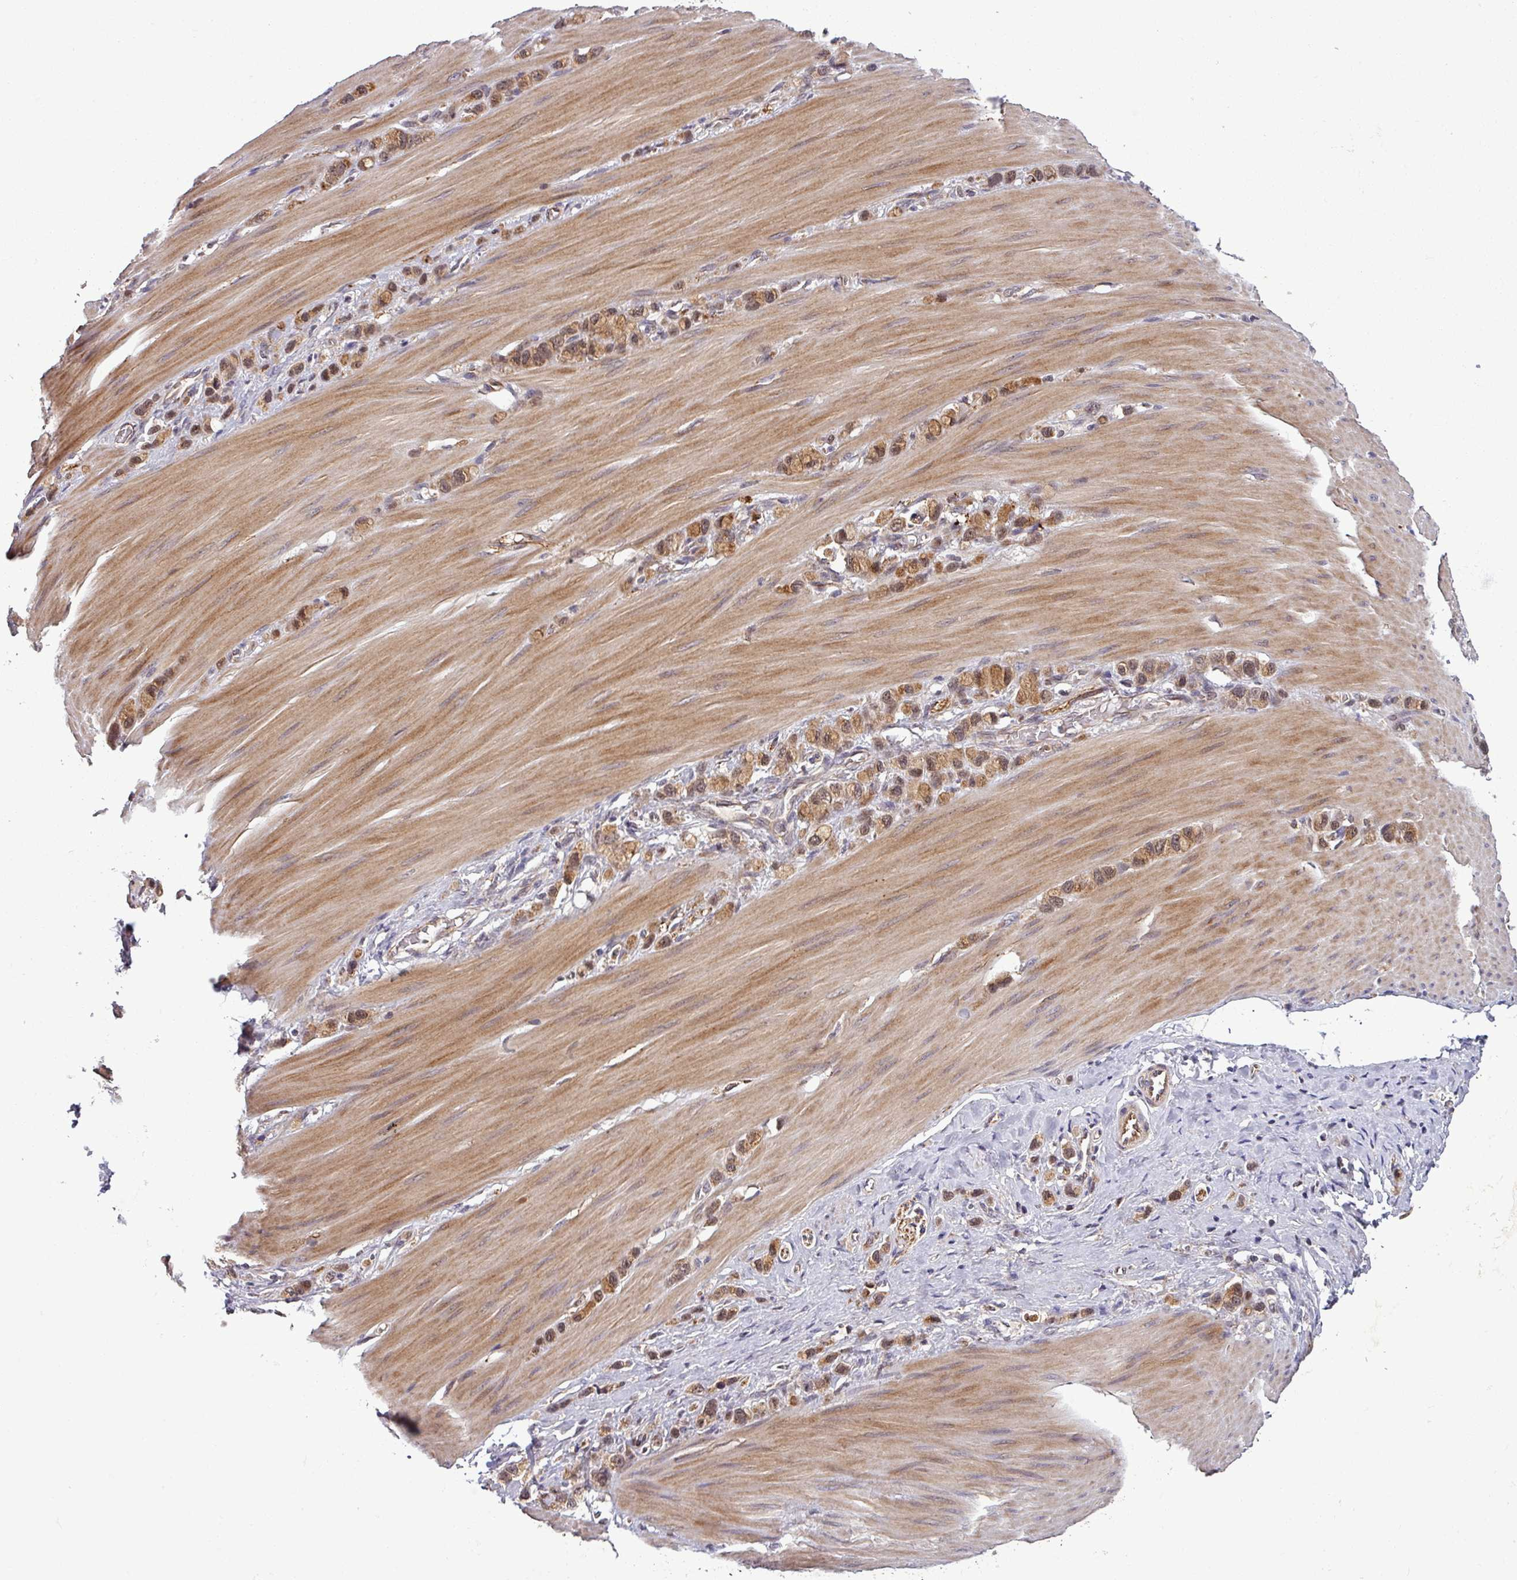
{"staining": {"intensity": "moderate", "quantity": ">75%", "location": "cytoplasmic/membranous,nuclear"}, "tissue": "stomach cancer", "cell_type": "Tumor cells", "image_type": "cancer", "snomed": [{"axis": "morphology", "description": "Adenocarcinoma, NOS"}, {"axis": "topography", "description": "Stomach"}], "caption": "DAB immunohistochemical staining of stomach cancer displays moderate cytoplasmic/membranous and nuclear protein positivity in about >75% of tumor cells.", "gene": "PUS1", "patient": {"sex": "female", "age": 65}}